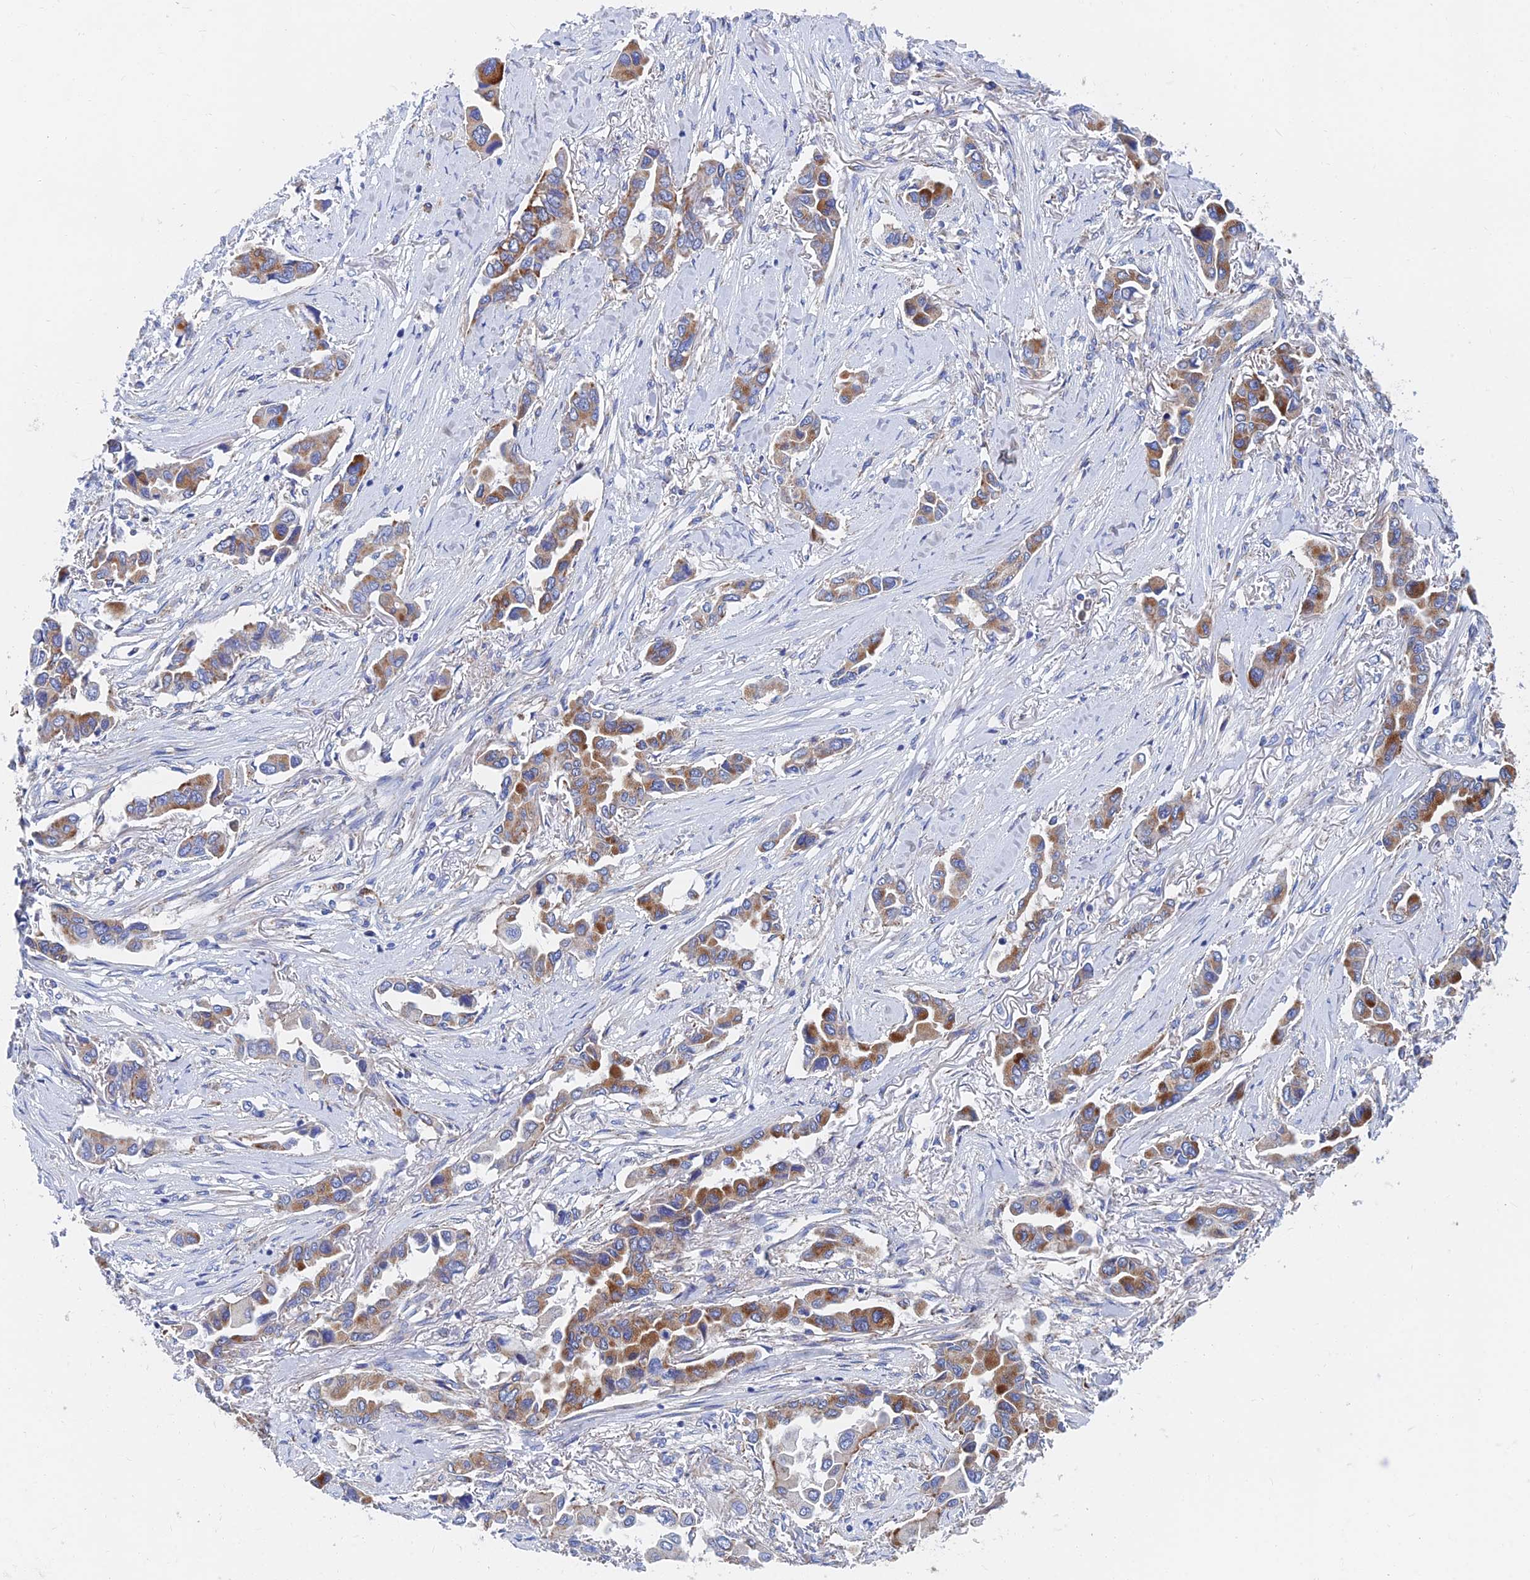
{"staining": {"intensity": "moderate", "quantity": "25%-75%", "location": "cytoplasmic/membranous"}, "tissue": "lung cancer", "cell_type": "Tumor cells", "image_type": "cancer", "snomed": [{"axis": "morphology", "description": "Adenocarcinoma, NOS"}, {"axis": "topography", "description": "Lung"}], "caption": "The histopathology image exhibits a brown stain indicating the presence of a protein in the cytoplasmic/membranous of tumor cells in lung cancer.", "gene": "SPNS1", "patient": {"sex": "female", "age": 76}}